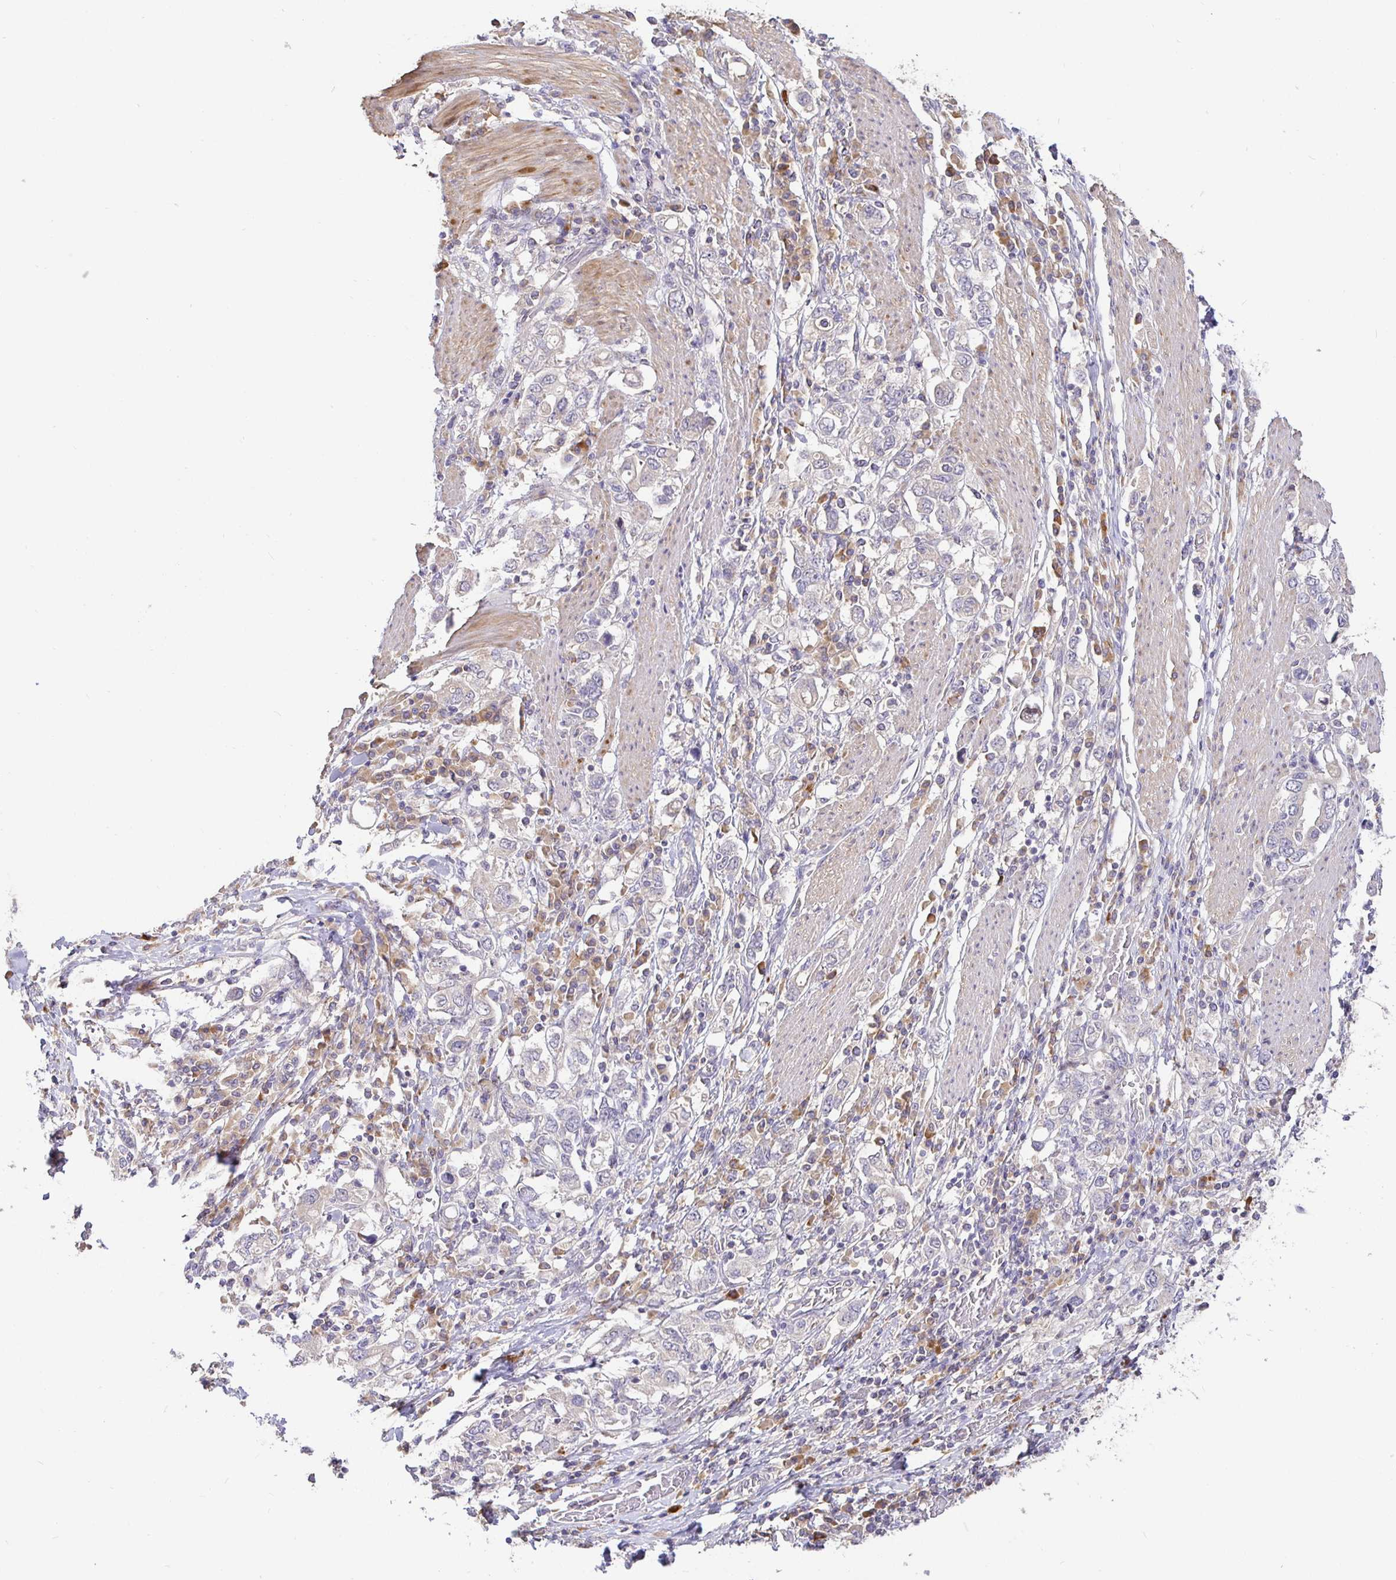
{"staining": {"intensity": "negative", "quantity": "none", "location": "none"}, "tissue": "stomach cancer", "cell_type": "Tumor cells", "image_type": "cancer", "snomed": [{"axis": "morphology", "description": "Adenocarcinoma, NOS"}, {"axis": "topography", "description": "Stomach, upper"}, {"axis": "topography", "description": "Stomach"}], "caption": "Human stomach cancer (adenocarcinoma) stained for a protein using IHC shows no positivity in tumor cells.", "gene": "ZDHHC11", "patient": {"sex": "male", "age": 62}}